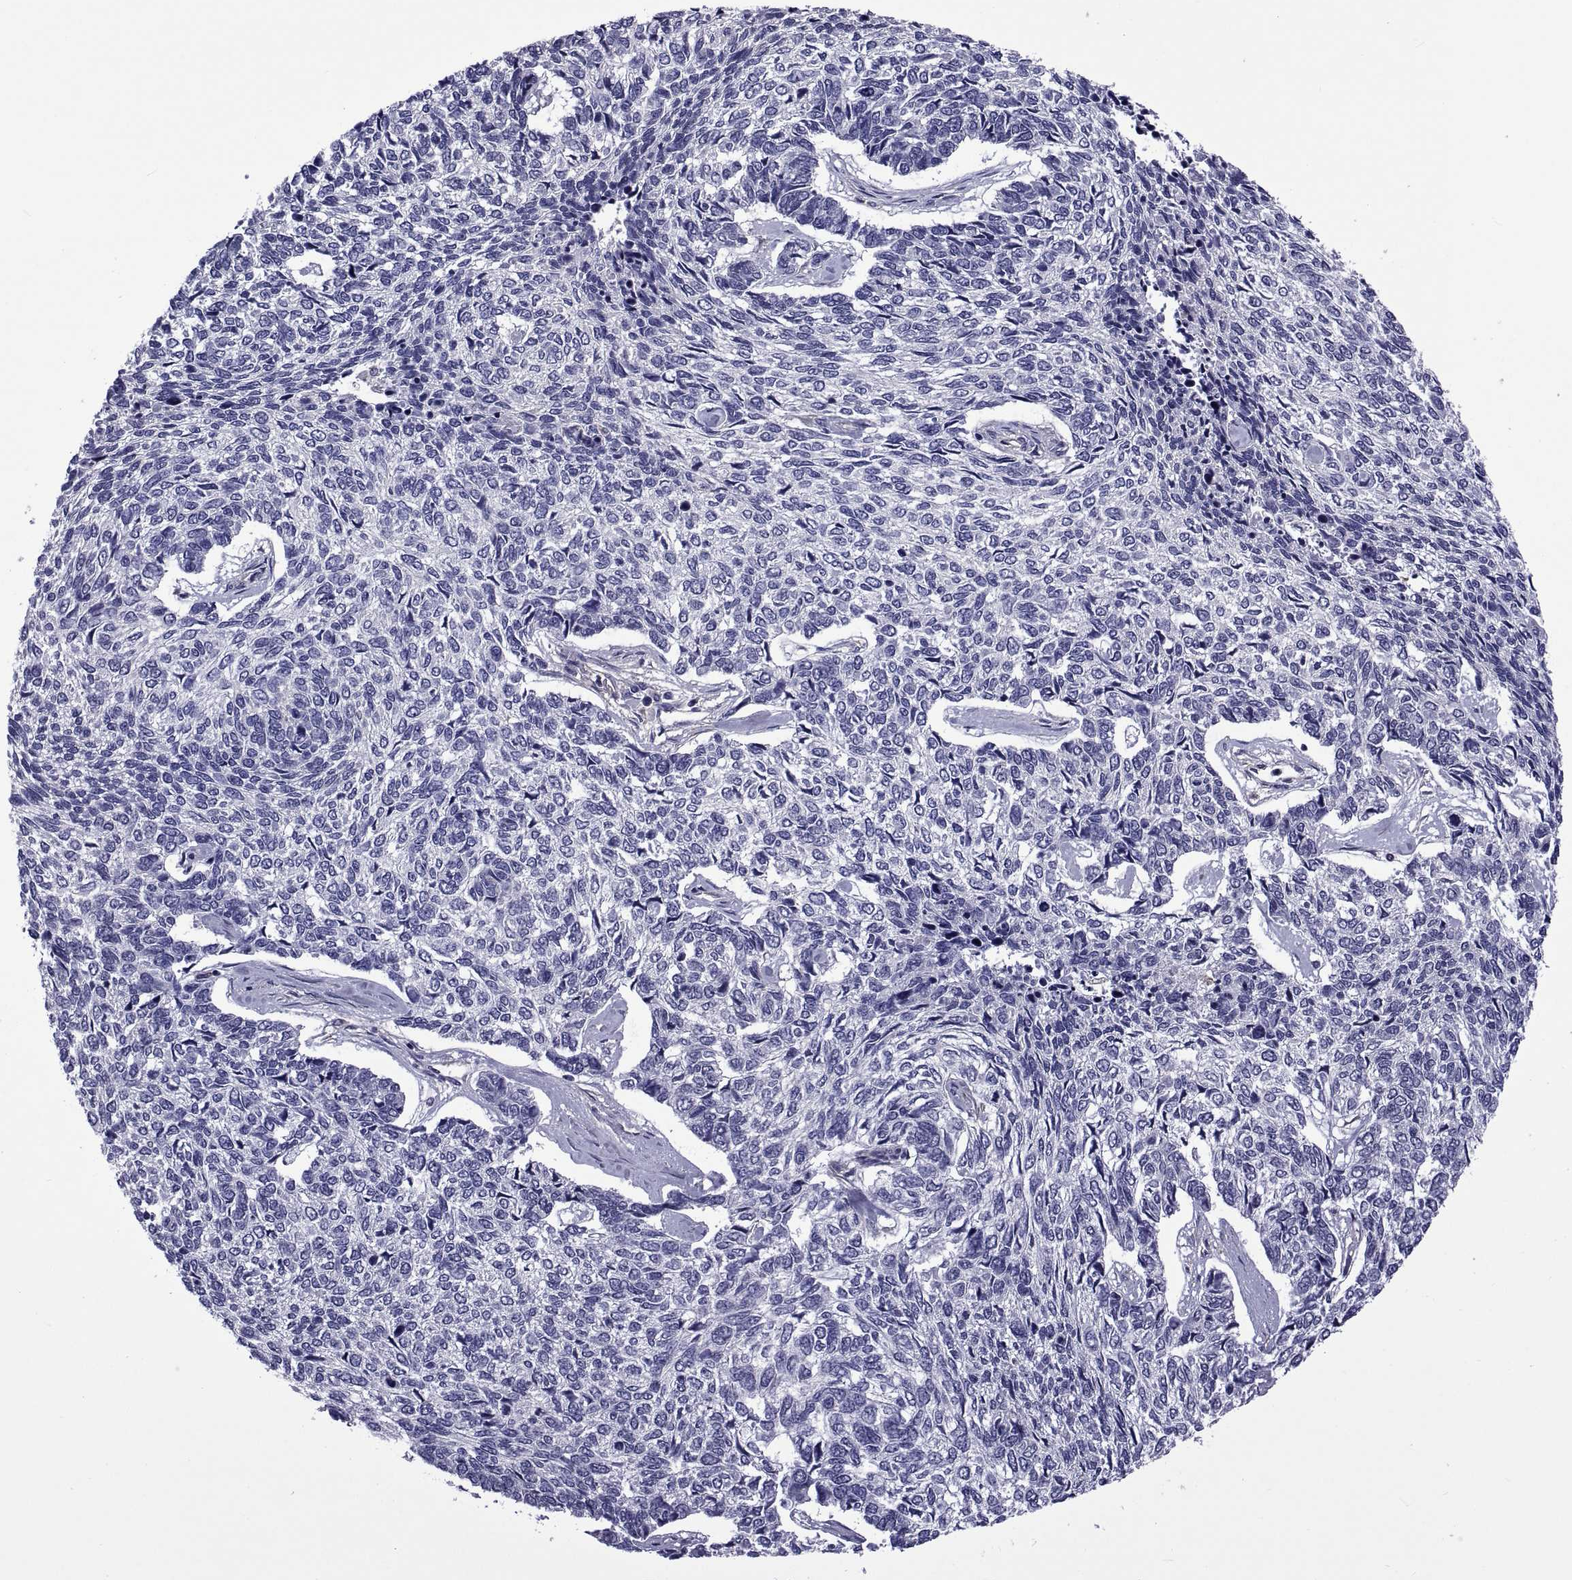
{"staining": {"intensity": "negative", "quantity": "none", "location": "none"}, "tissue": "skin cancer", "cell_type": "Tumor cells", "image_type": "cancer", "snomed": [{"axis": "morphology", "description": "Basal cell carcinoma"}, {"axis": "topography", "description": "Skin"}], "caption": "There is no significant staining in tumor cells of skin cancer.", "gene": "TMC3", "patient": {"sex": "female", "age": 65}}